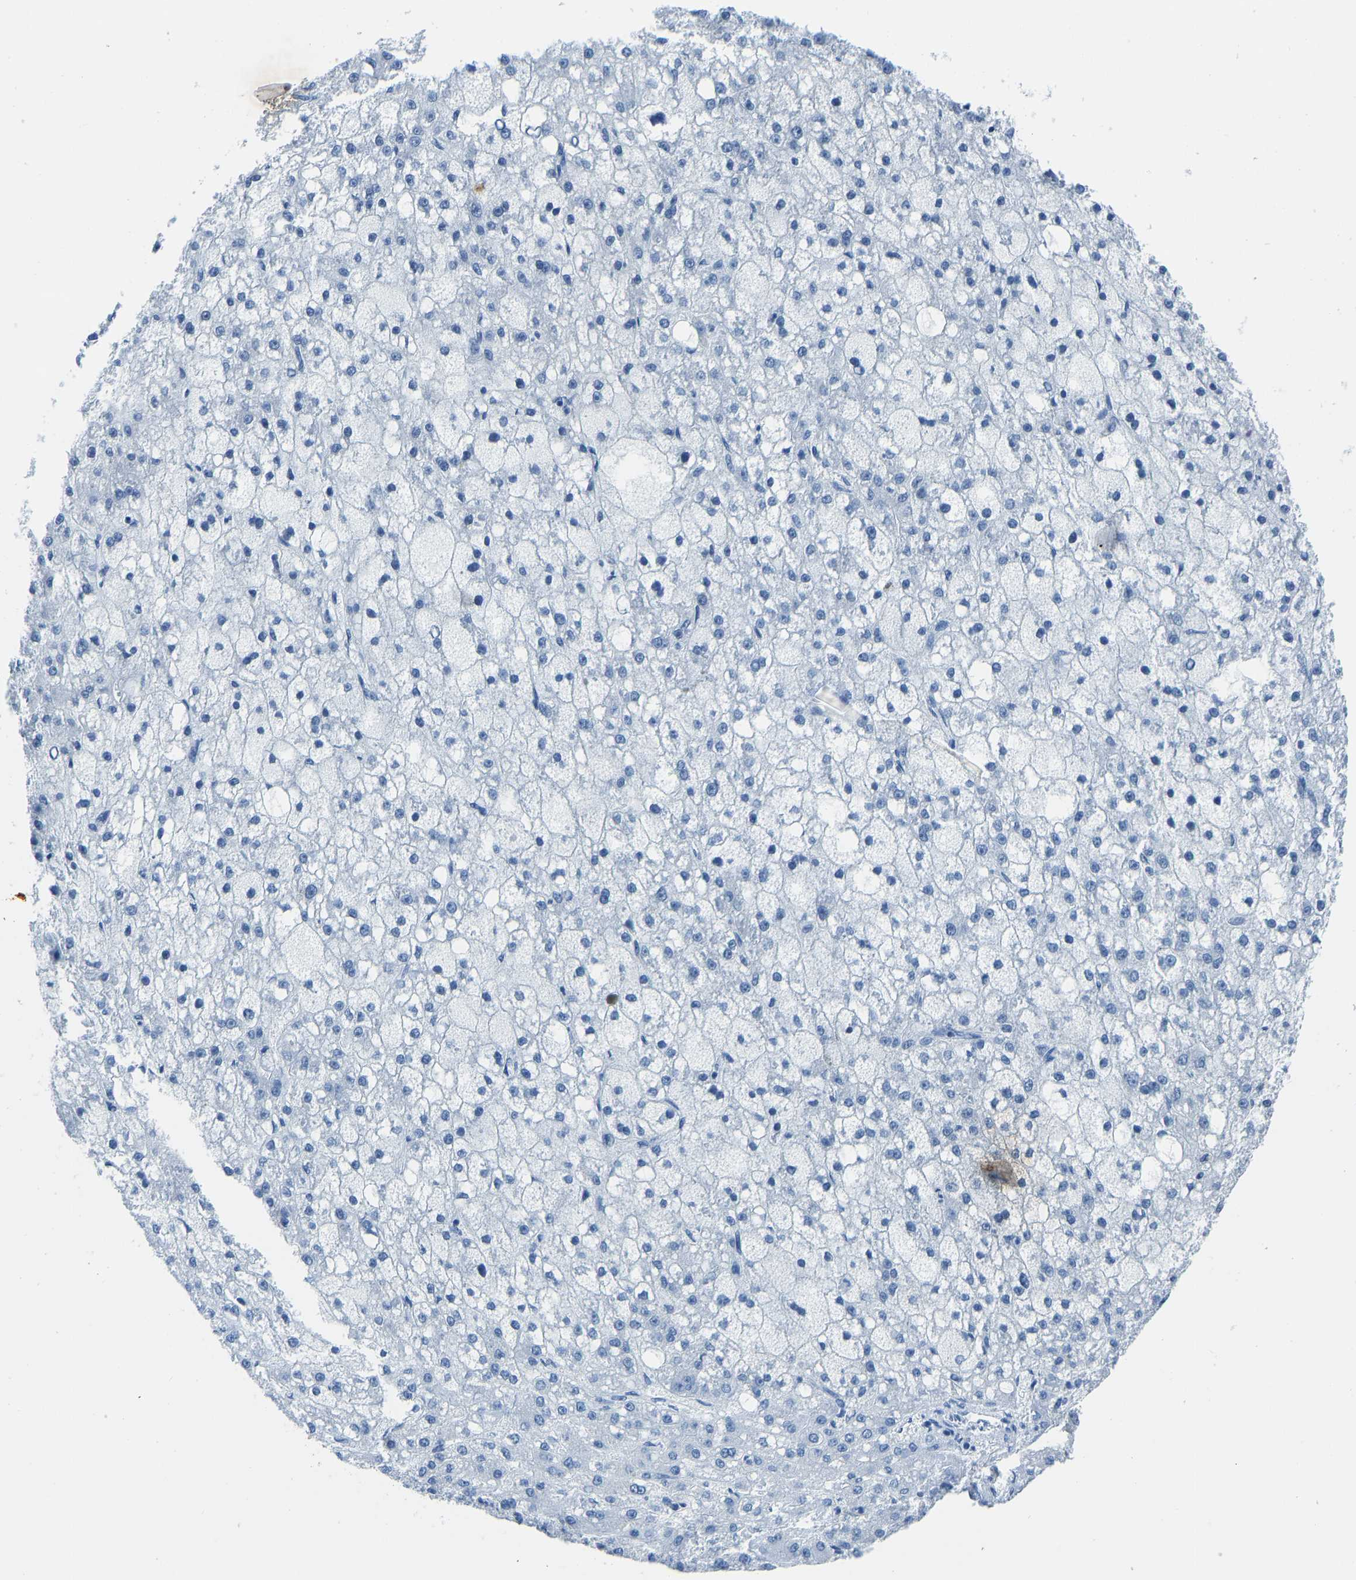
{"staining": {"intensity": "negative", "quantity": "none", "location": "none"}, "tissue": "liver cancer", "cell_type": "Tumor cells", "image_type": "cancer", "snomed": [{"axis": "morphology", "description": "Carcinoma, Hepatocellular, NOS"}, {"axis": "topography", "description": "Liver"}], "caption": "This is an immunohistochemistry histopathology image of liver cancer. There is no expression in tumor cells.", "gene": "SERPINB3", "patient": {"sex": "male", "age": 67}}